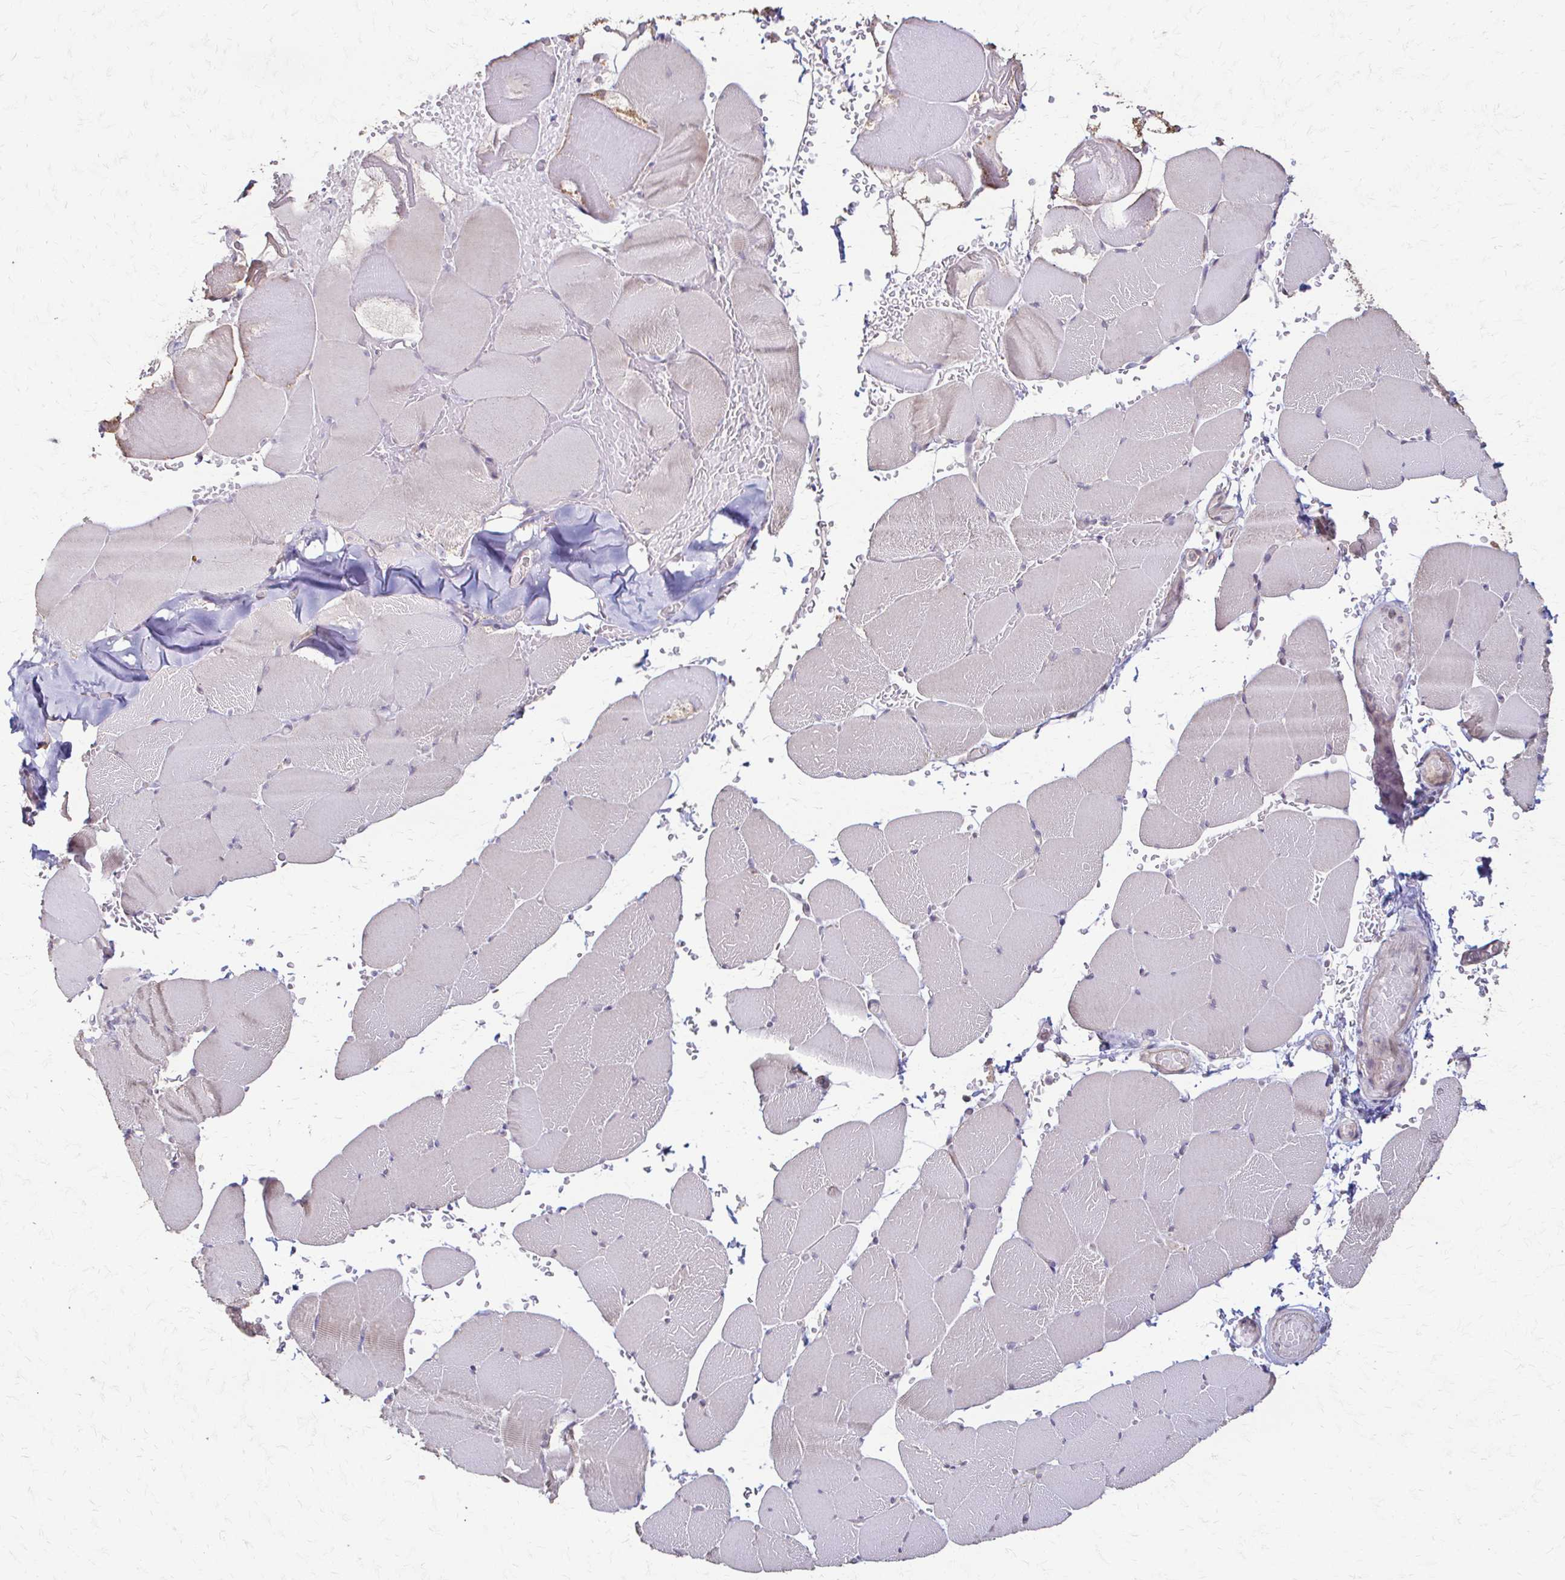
{"staining": {"intensity": "negative", "quantity": "none", "location": "none"}, "tissue": "skeletal muscle", "cell_type": "Myocytes", "image_type": "normal", "snomed": [{"axis": "morphology", "description": "Normal tissue, NOS"}, {"axis": "topography", "description": "Skeletal muscle"}], "caption": "DAB (3,3'-diaminobenzidine) immunohistochemical staining of normal human skeletal muscle displays no significant expression in myocytes. The staining was performed using DAB to visualize the protein expression in brown, while the nuclei were stained in blue with hematoxylin (Magnification: 20x).", "gene": "IL18BP", "patient": {"sex": "female", "age": 37}}